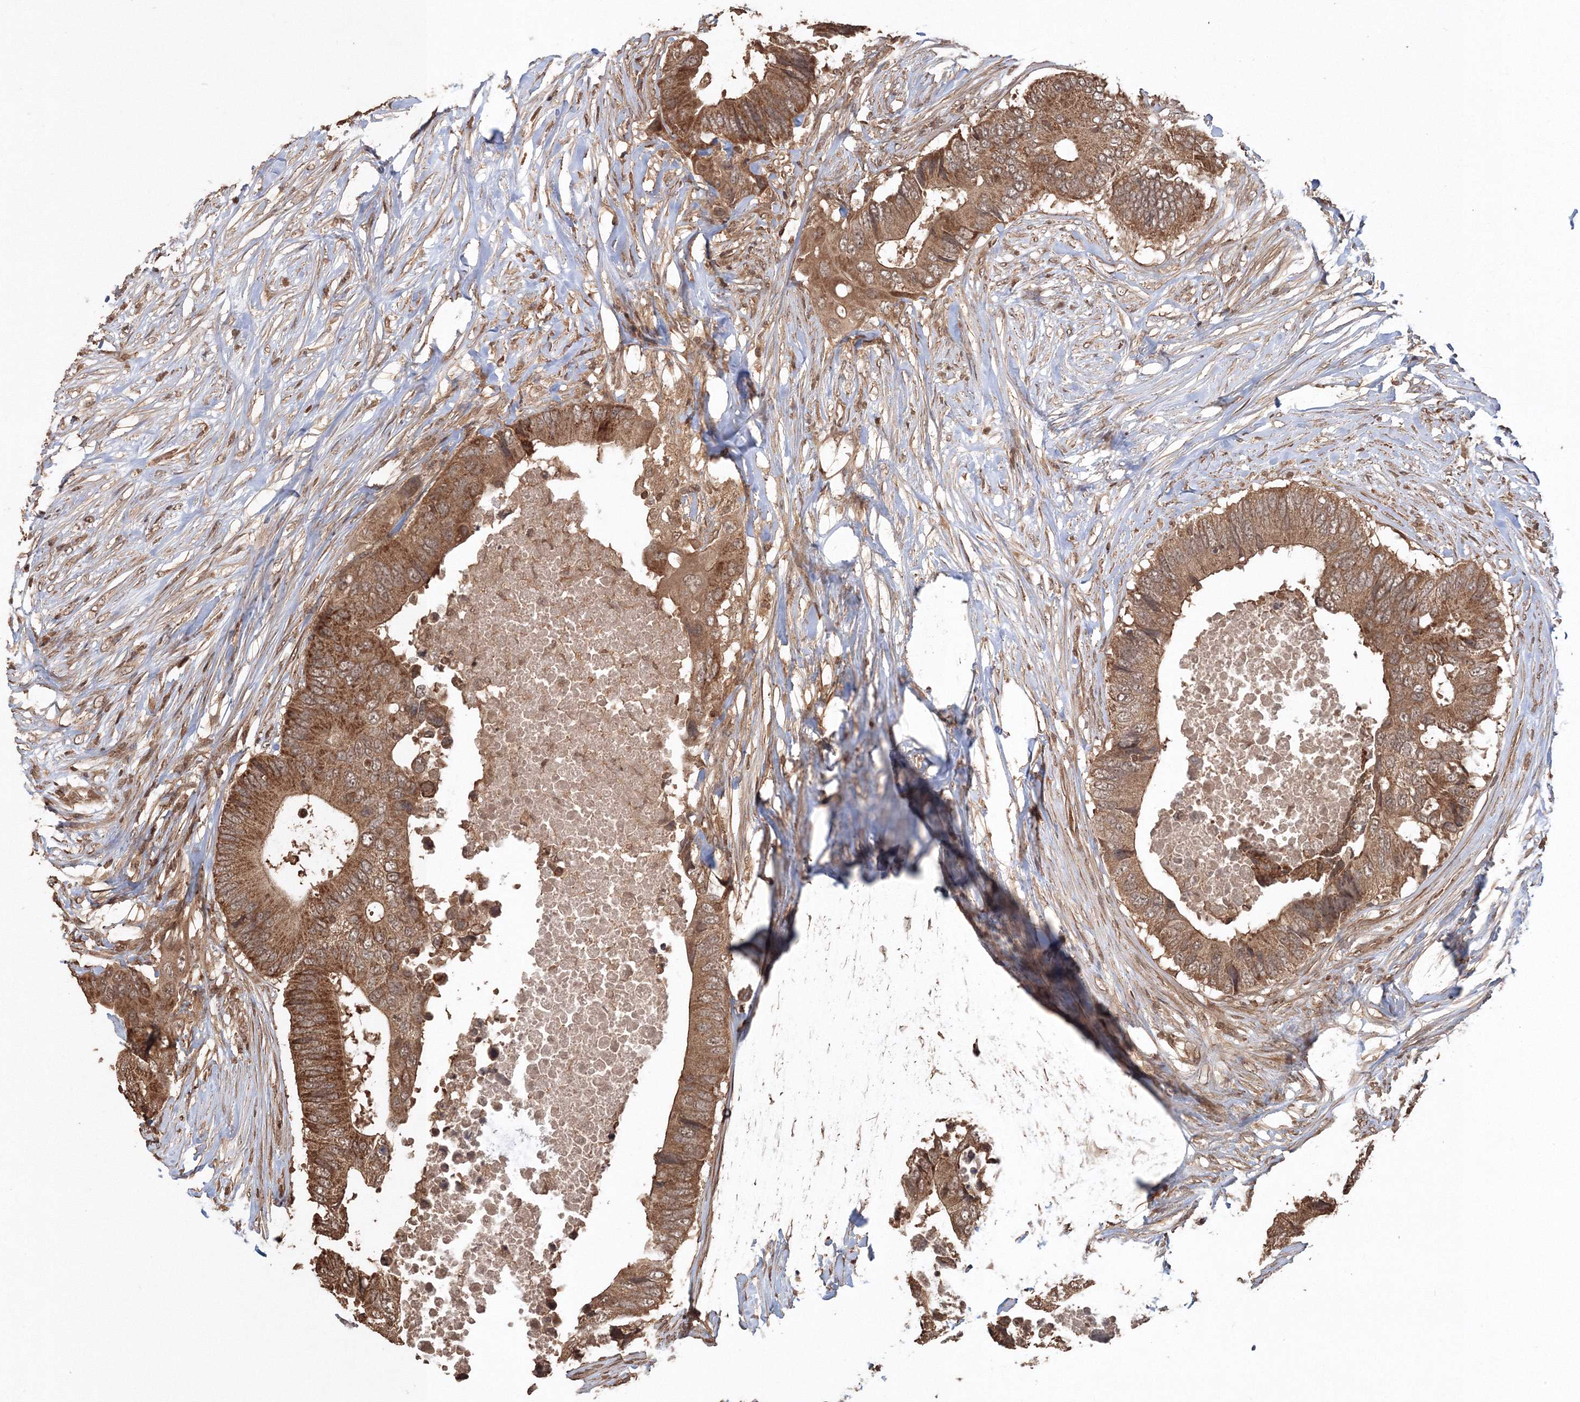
{"staining": {"intensity": "moderate", "quantity": ">75%", "location": "cytoplasmic/membranous"}, "tissue": "colorectal cancer", "cell_type": "Tumor cells", "image_type": "cancer", "snomed": [{"axis": "morphology", "description": "Adenocarcinoma, NOS"}, {"axis": "topography", "description": "Colon"}], "caption": "Protein staining of adenocarcinoma (colorectal) tissue shows moderate cytoplasmic/membranous staining in approximately >75% of tumor cells. (Brightfield microscopy of DAB IHC at high magnification).", "gene": "CCDC122", "patient": {"sex": "male", "age": 71}}